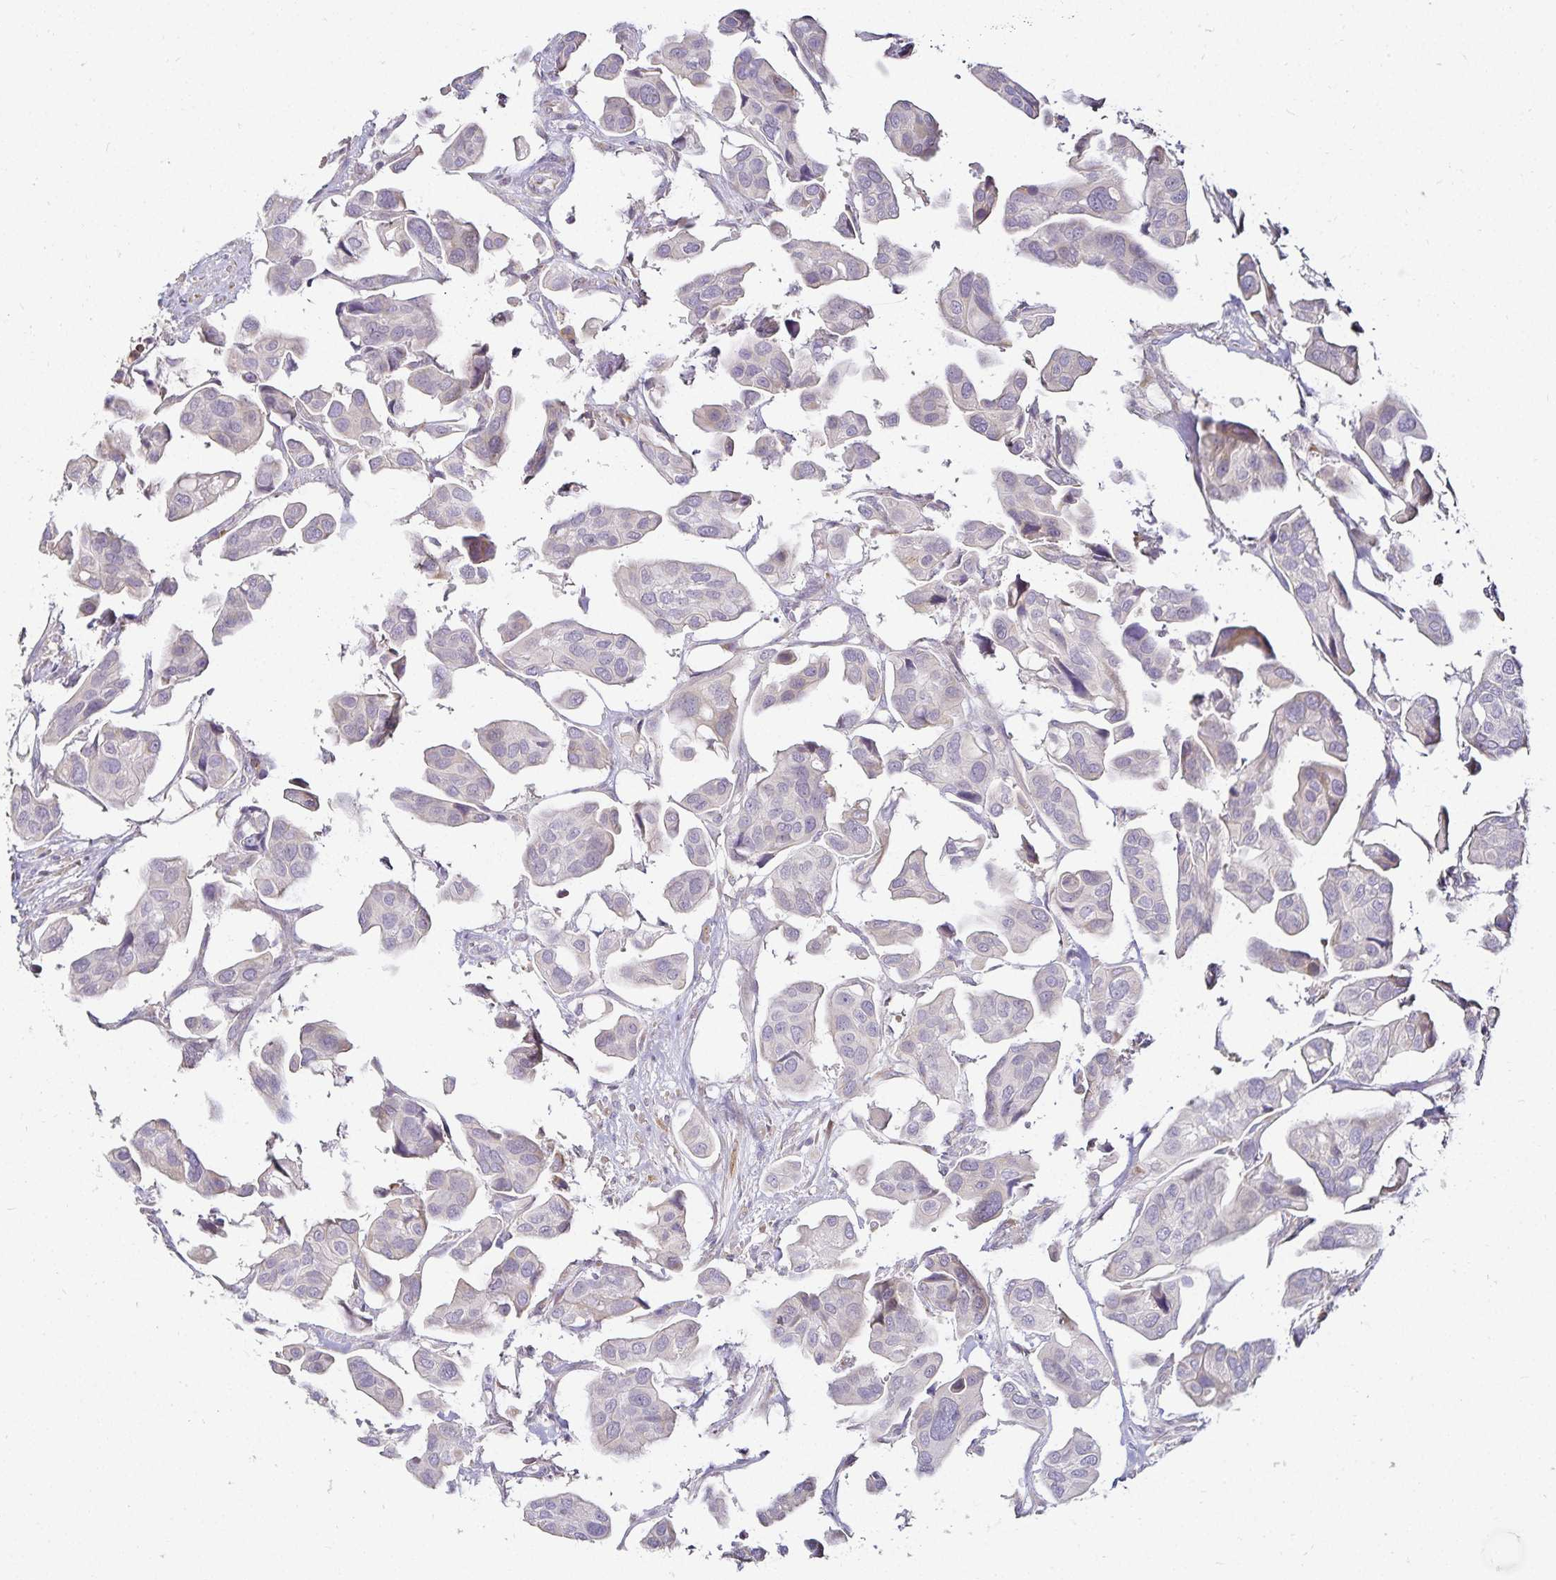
{"staining": {"intensity": "negative", "quantity": "none", "location": "none"}, "tissue": "renal cancer", "cell_type": "Tumor cells", "image_type": "cancer", "snomed": [{"axis": "morphology", "description": "Adenocarcinoma, NOS"}, {"axis": "topography", "description": "Urinary bladder"}], "caption": "This is a micrograph of immunohistochemistry (IHC) staining of adenocarcinoma (renal), which shows no staining in tumor cells.", "gene": "GP2", "patient": {"sex": "male", "age": 61}}